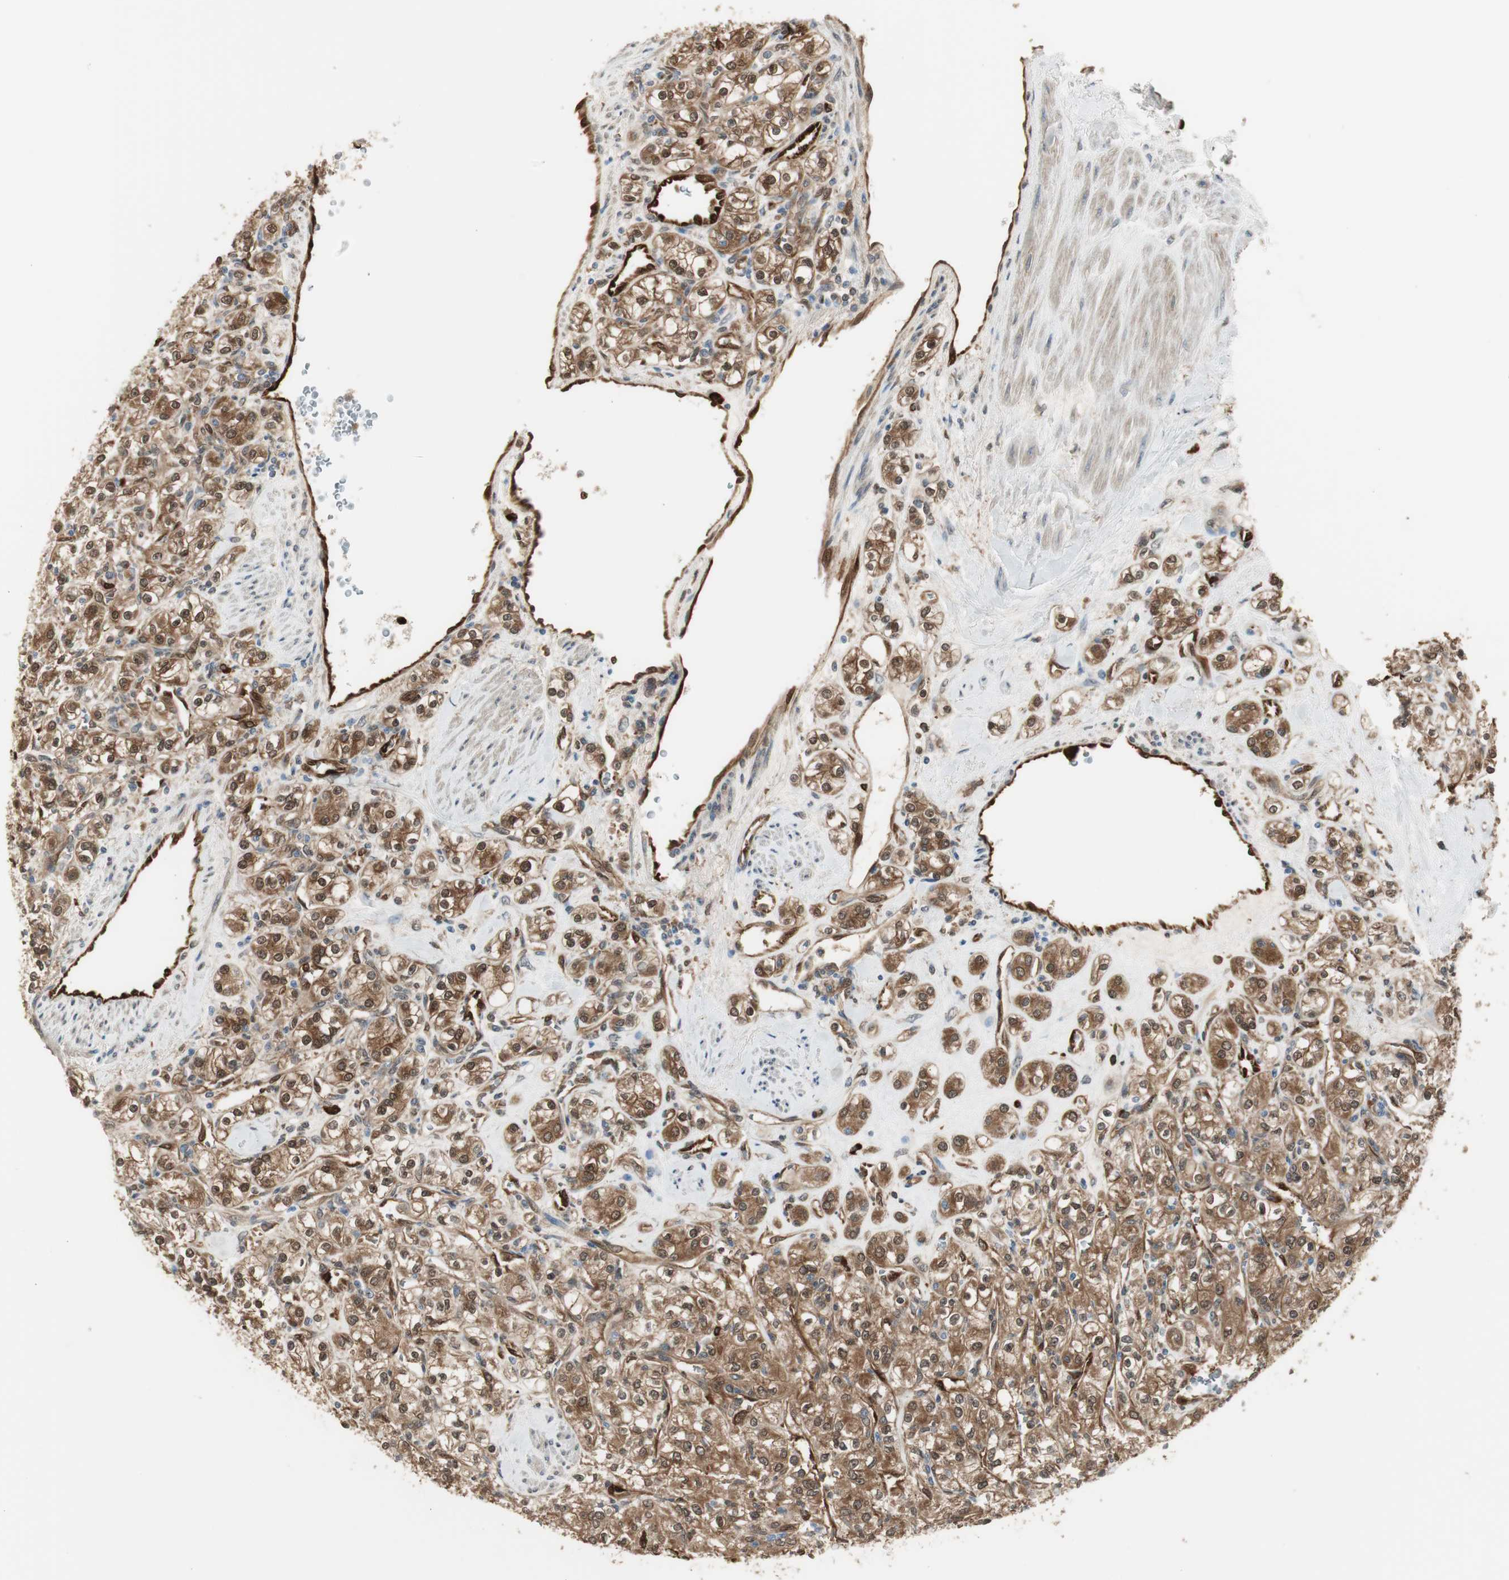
{"staining": {"intensity": "moderate", "quantity": ">75%", "location": "cytoplasmic/membranous,nuclear"}, "tissue": "renal cancer", "cell_type": "Tumor cells", "image_type": "cancer", "snomed": [{"axis": "morphology", "description": "Adenocarcinoma, NOS"}, {"axis": "topography", "description": "Kidney"}], "caption": "A brown stain highlights moderate cytoplasmic/membranous and nuclear positivity of a protein in adenocarcinoma (renal) tumor cells.", "gene": "SERPINB6", "patient": {"sex": "male", "age": 77}}